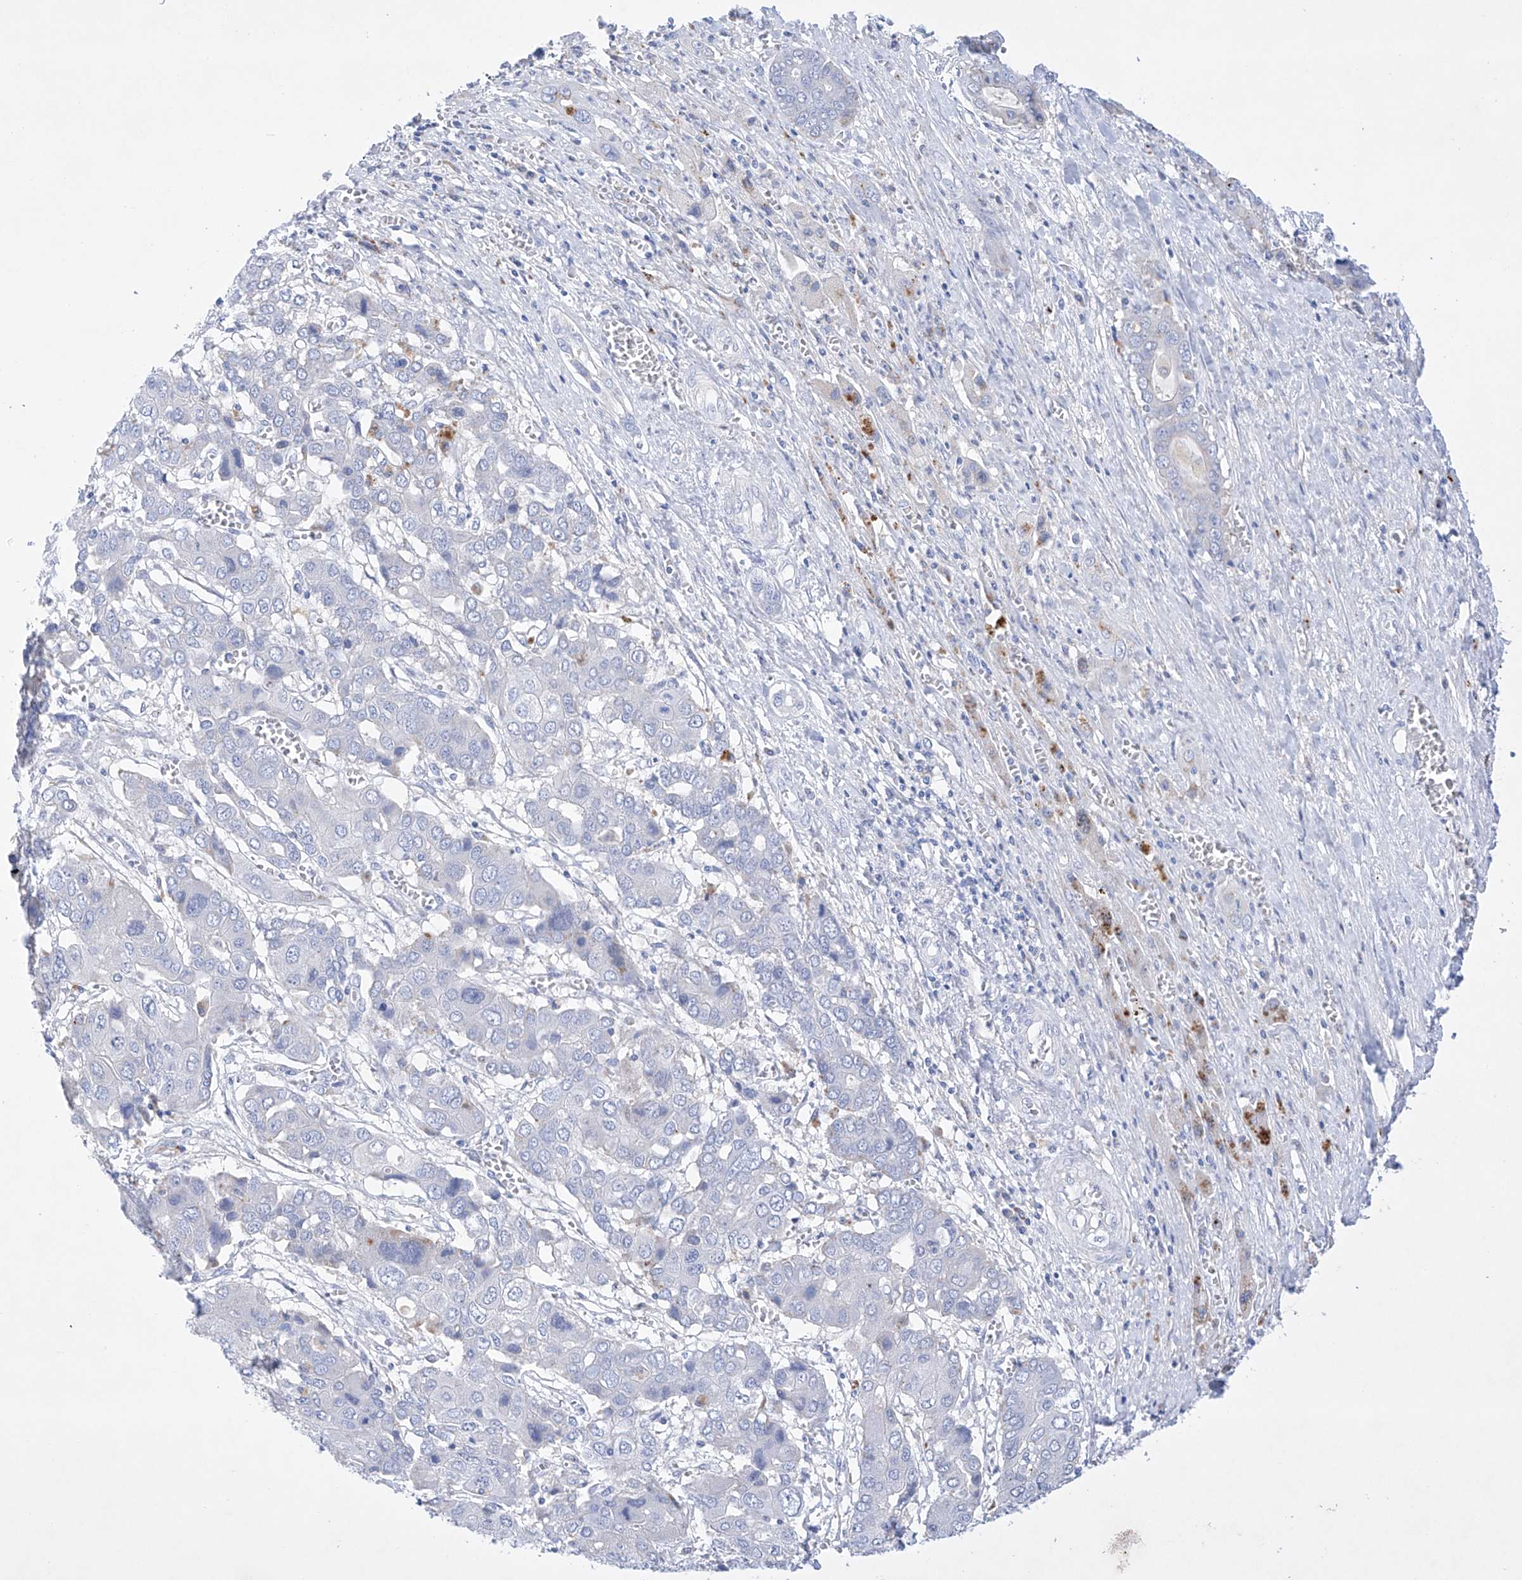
{"staining": {"intensity": "negative", "quantity": "none", "location": "none"}, "tissue": "liver cancer", "cell_type": "Tumor cells", "image_type": "cancer", "snomed": [{"axis": "morphology", "description": "Cholangiocarcinoma"}, {"axis": "topography", "description": "Liver"}], "caption": "Micrograph shows no significant protein expression in tumor cells of cholangiocarcinoma (liver).", "gene": "LURAP1", "patient": {"sex": "male", "age": 67}}